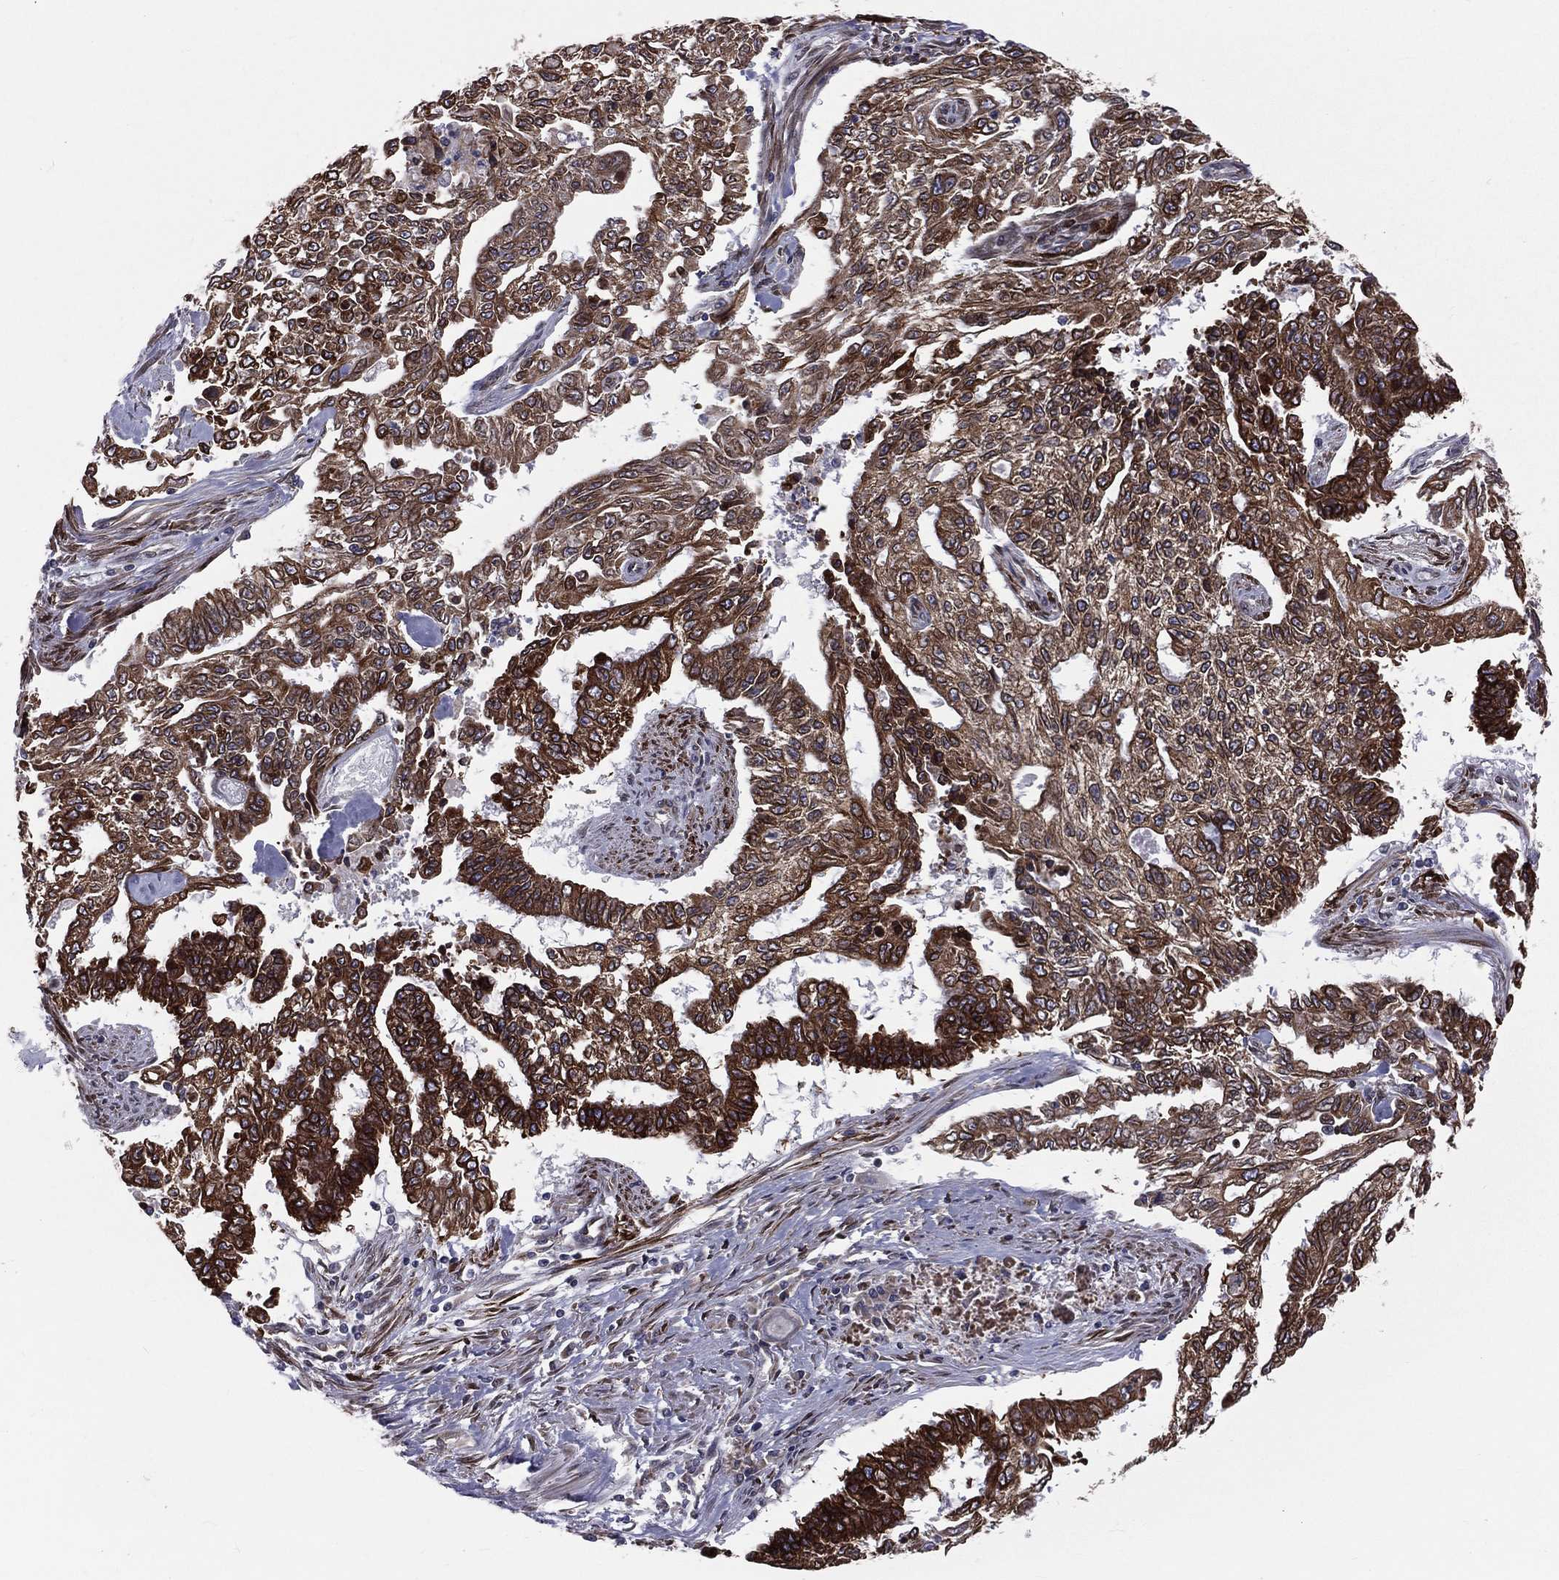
{"staining": {"intensity": "strong", "quantity": ">75%", "location": "cytoplasmic/membranous"}, "tissue": "endometrial cancer", "cell_type": "Tumor cells", "image_type": "cancer", "snomed": [{"axis": "morphology", "description": "Adenocarcinoma, NOS"}, {"axis": "topography", "description": "Uterus"}], "caption": "Endometrial adenocarcinoma tissue shows strong cytoplasmic/membranous positivity in about >75% of tumor cells", "gene": "PGRMC1", "patient": {"sex": "female", "age": 59}}